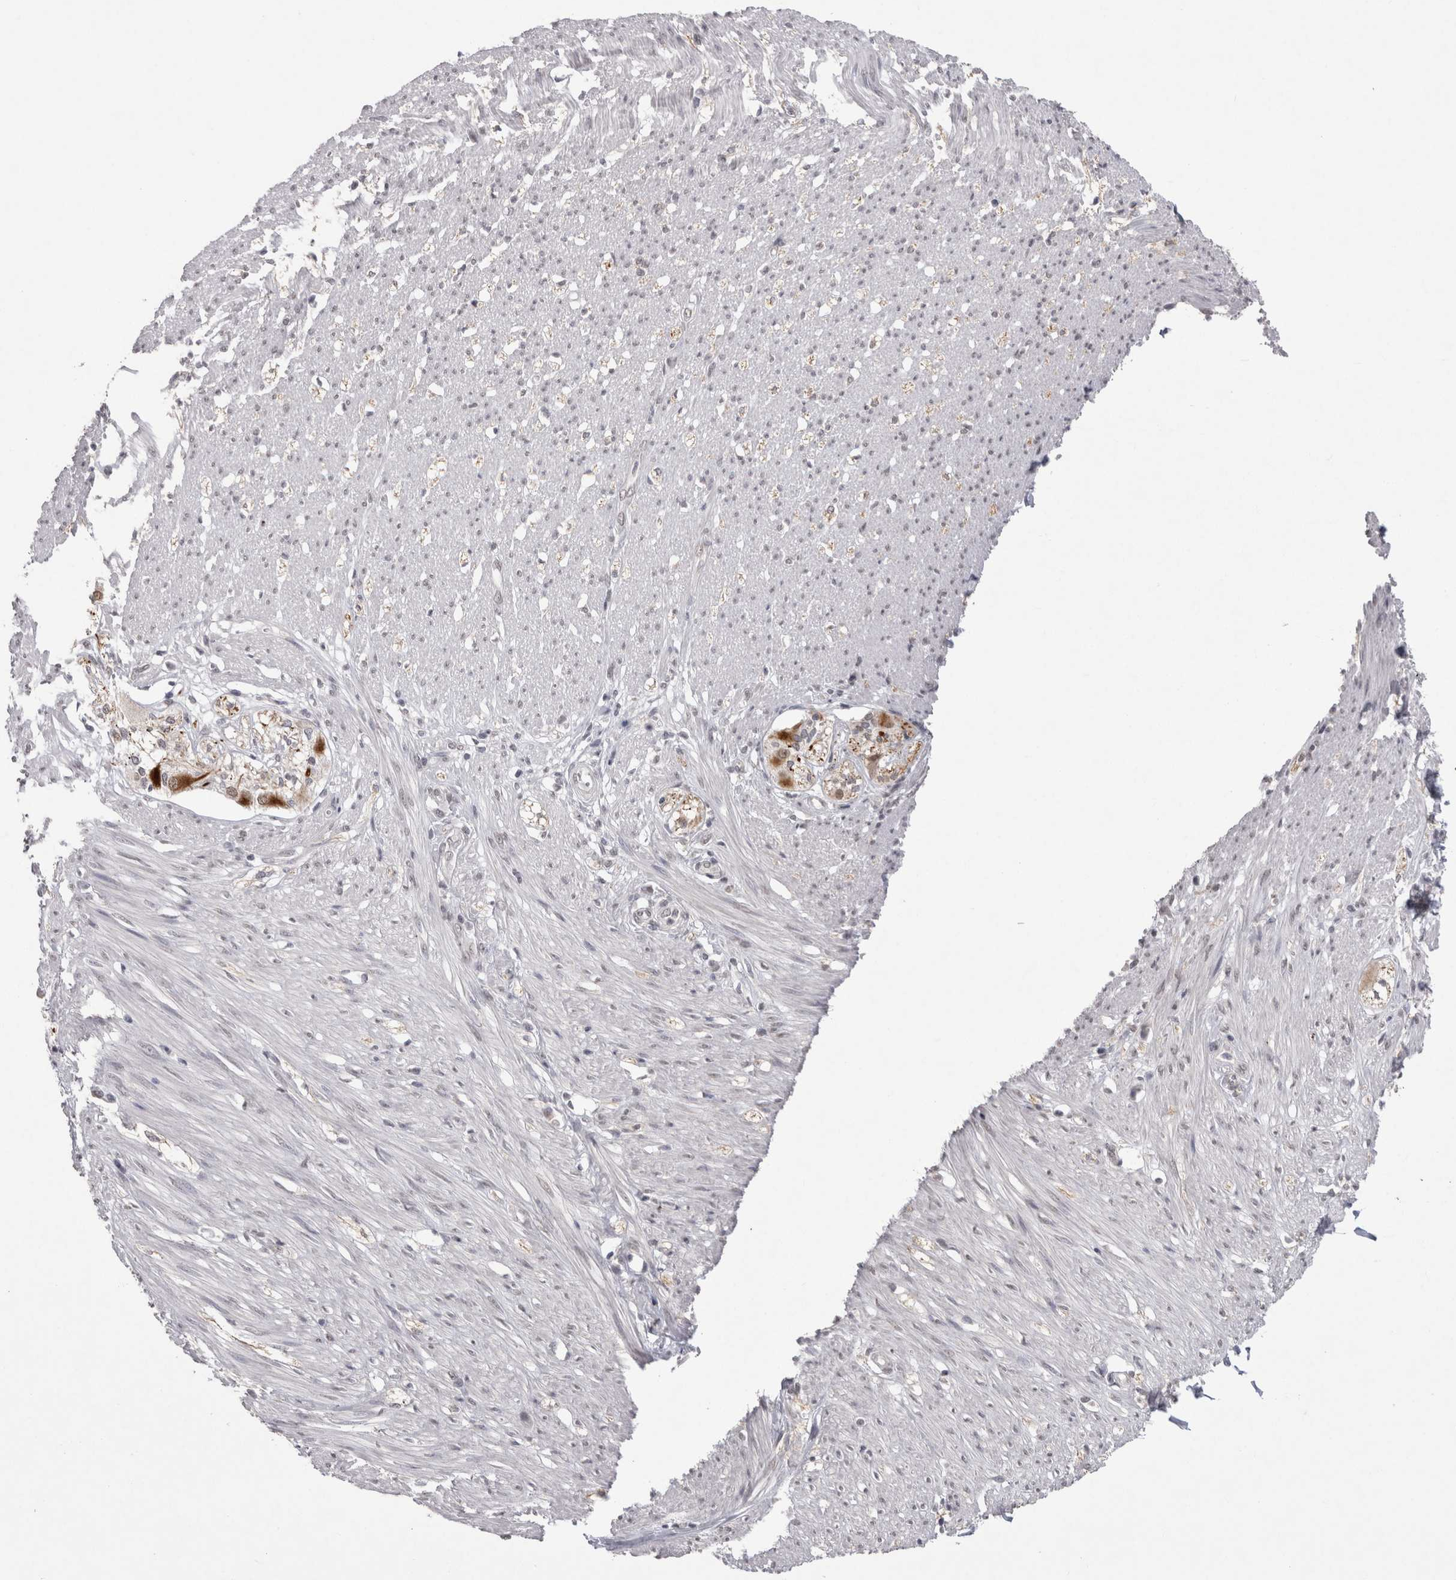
{"staining": {"intensity": "weak", "quantity": "<25%", "location": "nuclear"}, "tissue": "smooth muscle", "cell_type": "Smooth muscle cells", "image_type": "normal", "snomed": [{"axis": "morphology", "description": "Normal tissue, NOS"}, {"axis": "morphology", "description": "Adenocarcinoma, NOS"}, {"axis": "topography", "description": "Colon"}, {"axis": "topography", "description": "Peripheral nerve tissue"}], "caption": "Immunohistochemical staining of normal smooth muscle exhibits no significant staining in smooth muscle cells. The staining is performed using DAB brown chromogen with nuclei counter-stained in using hematoxylin.", "gene": "DDX4", "patient": {"sex": "male", "age": 14}}